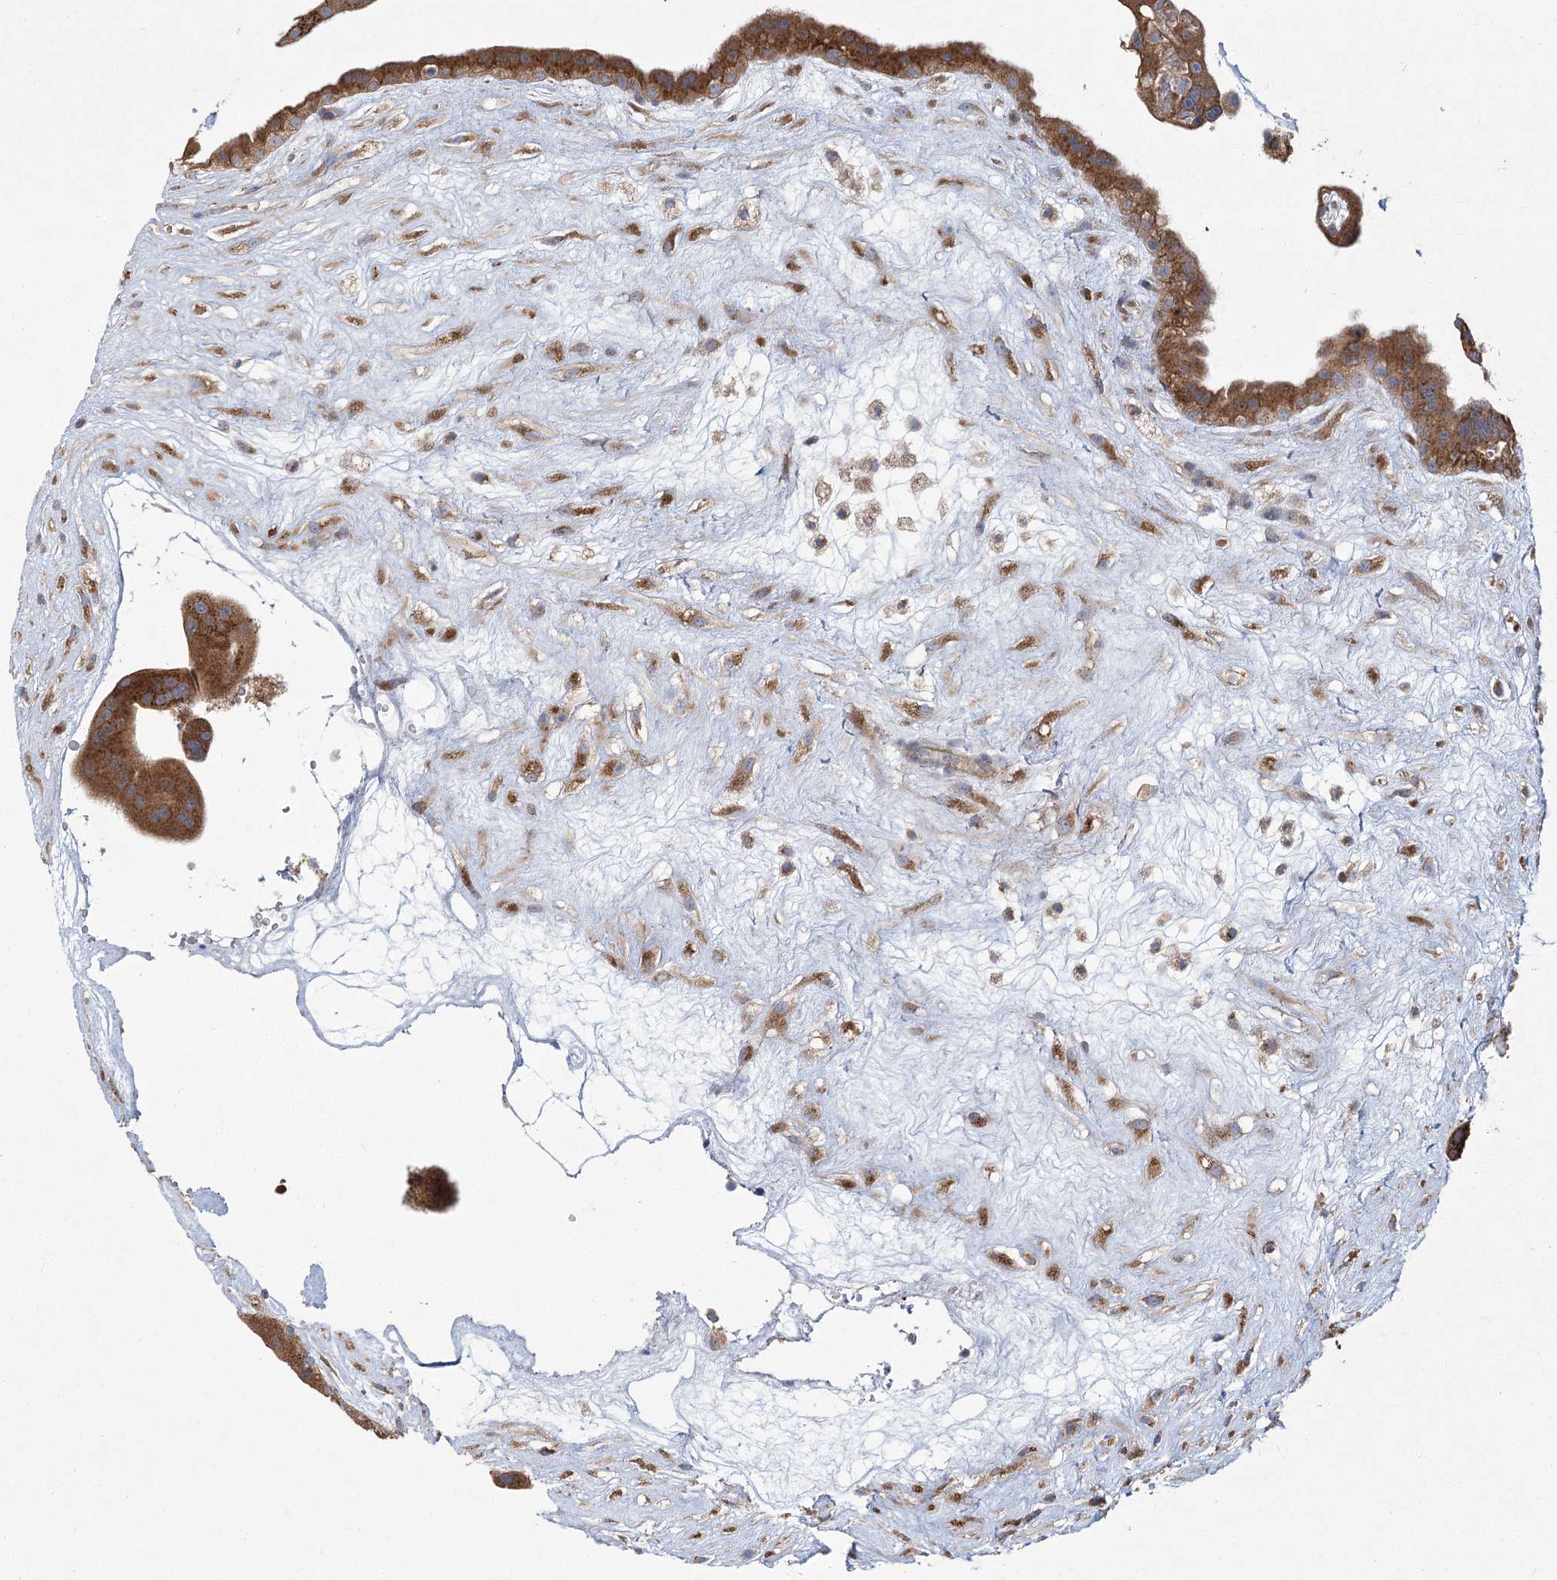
{"staining": {"intensity": "moderate", "quantity": ">75%", "location": "cytoplasmic/membranous"}, "tissue": "placenta", "cell_type": "Trophoblastic cells", "image_type": "normal", "snomed": [{"axis": "morphology", "description": "Normal tissue, NOS"}, {"axis": "topography", "description": "Placenta"}], "caption": "A histopathology image of placenta stained for a protein shows moderate cytoplasmic/membranous brown staining in trophoblastic cells.", "gene": "CNTLN", "patient": {"sex": "female", "age": 18}}